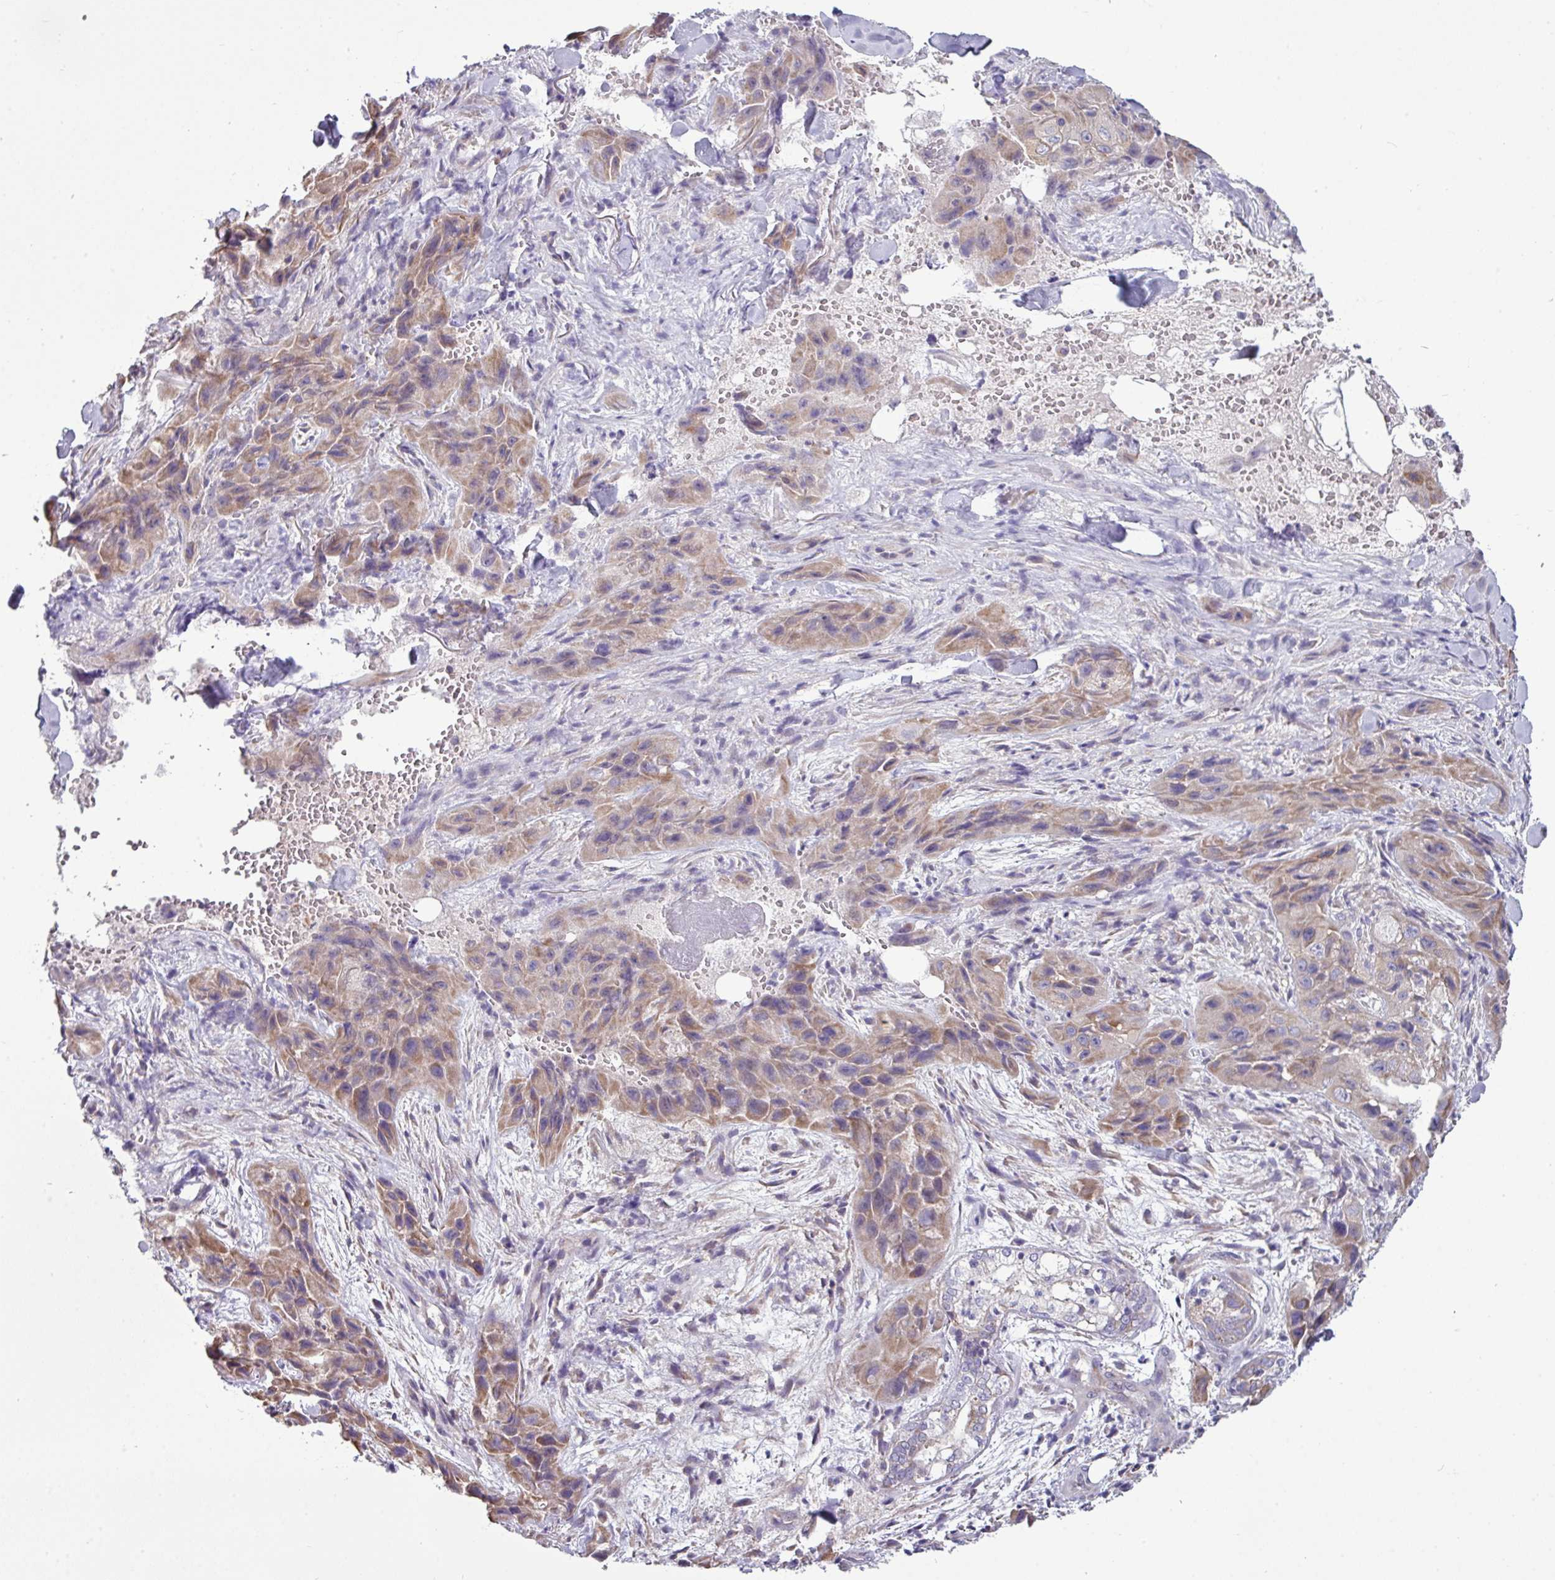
{"staining": {"intensity": "moderate", "quantity": ">75%", "location": "cytoplasmic/membranous"}, "tissue": "skin cancer", "cell_type": "Tumor cells", "image_type": "cancer", "snomed": [{"axis": "morphology", "description": "Squamous cell carcinoma, NOS"}, {"axis": "topography", "description": "Skin"}, {"axis": "topography", "description": "Subcutis"}], "caption": "Moderate cytoplasmic/membranous protein positivity is seen in about >75% of tumor cells in squamous cell carcinoma (skin).", "gene": "AGAP5", "patient": {"sex": "male", "age": 73}}